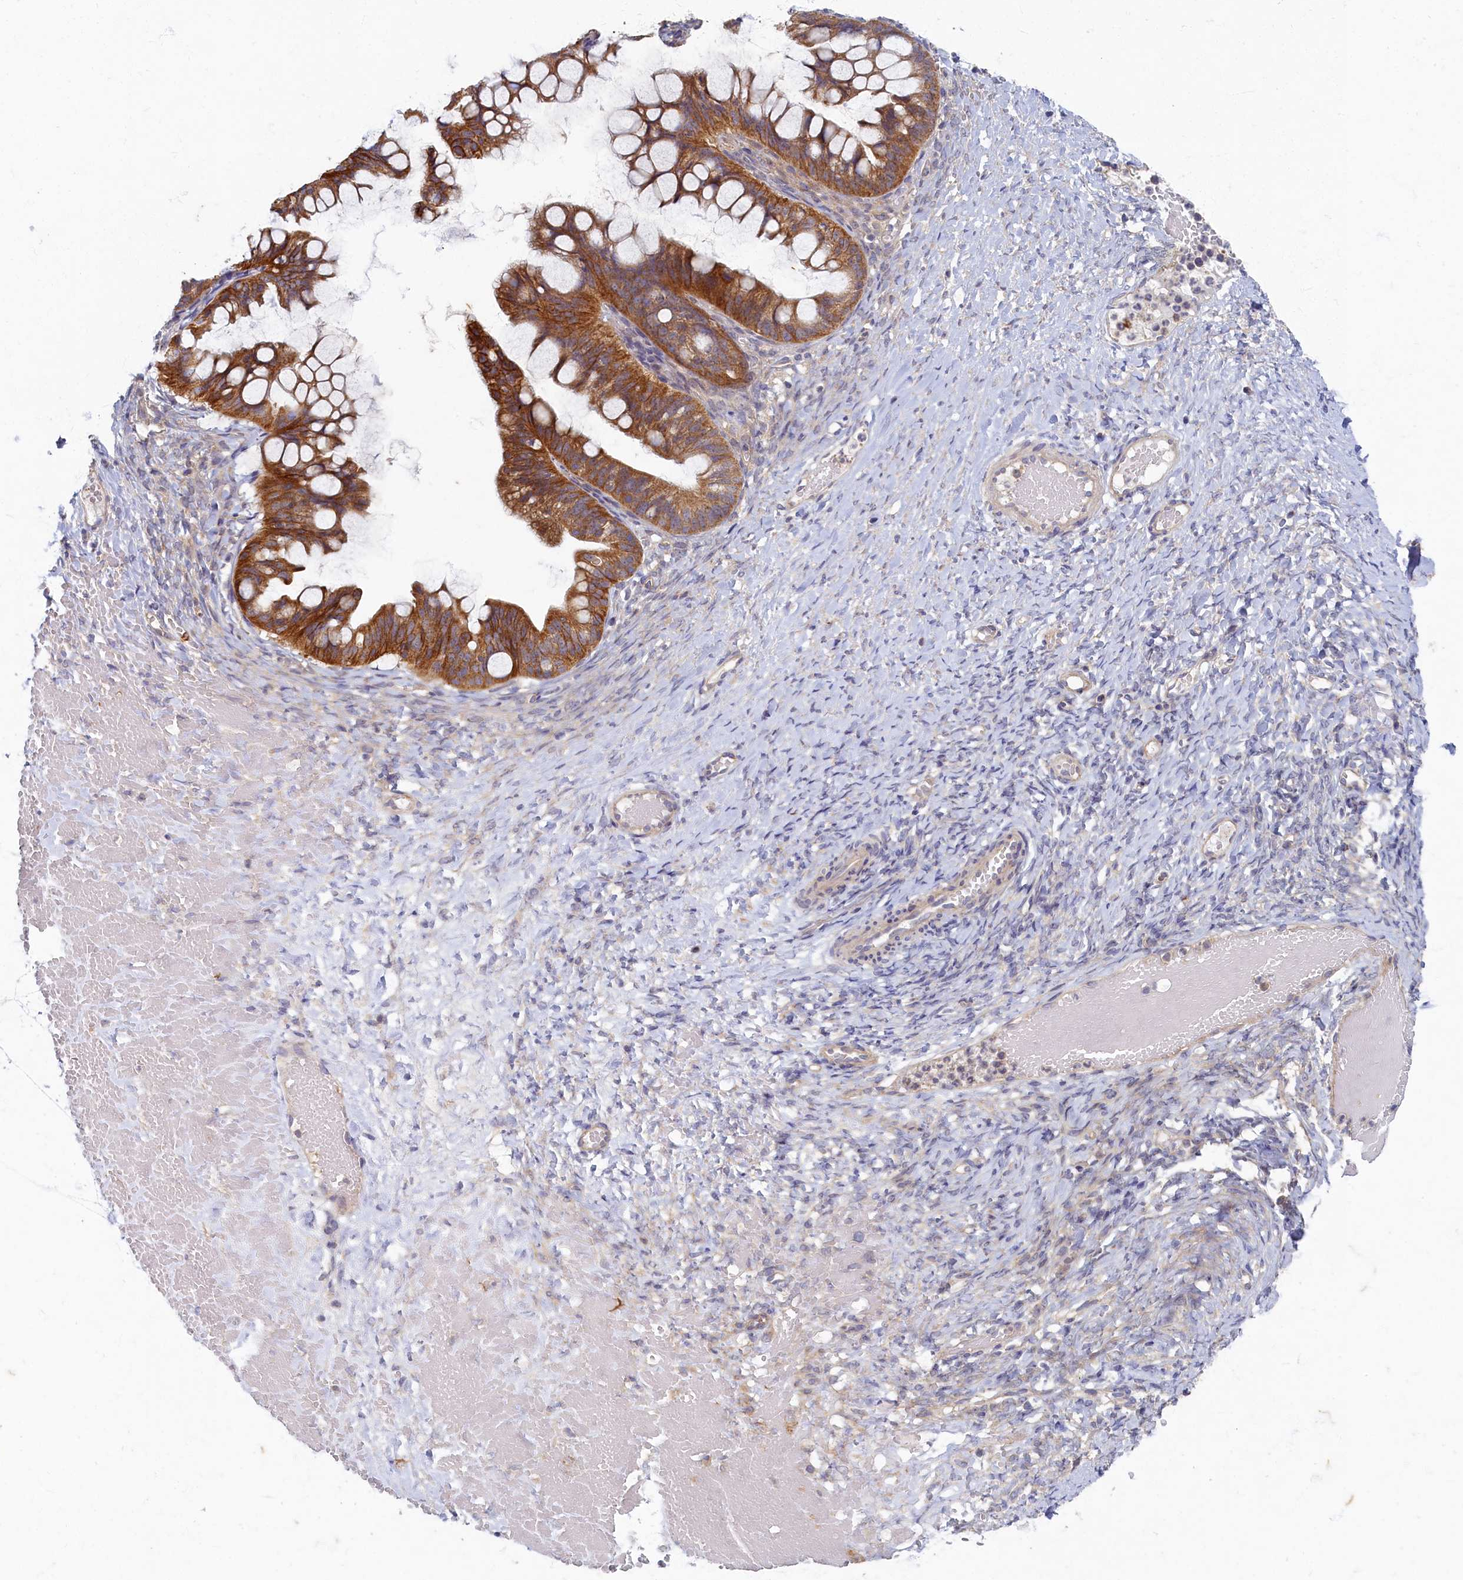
{"staining": {"intensity": "moderate", "quantity": ">75%", "location": "cytoplasmic/membranous"}, "tissue": "ovarian cancer", "cell_type": "Tumor cells", "image_type": "cancer", "snomed": [{"axis": "morphology", "description": "Cystadenocarcinoma, mucinous, NOS"}, {"axis": "topography", "description": "Ovary"}], "caption": "A photomicrograph of human ovarian mucinous cystadenocarcinoma stained for a protein shows moderate cytoplasmic/membranous brown staining in tumor cells.", "gene": "WDR59", "patient": {"sex": "female", "age": 73}}